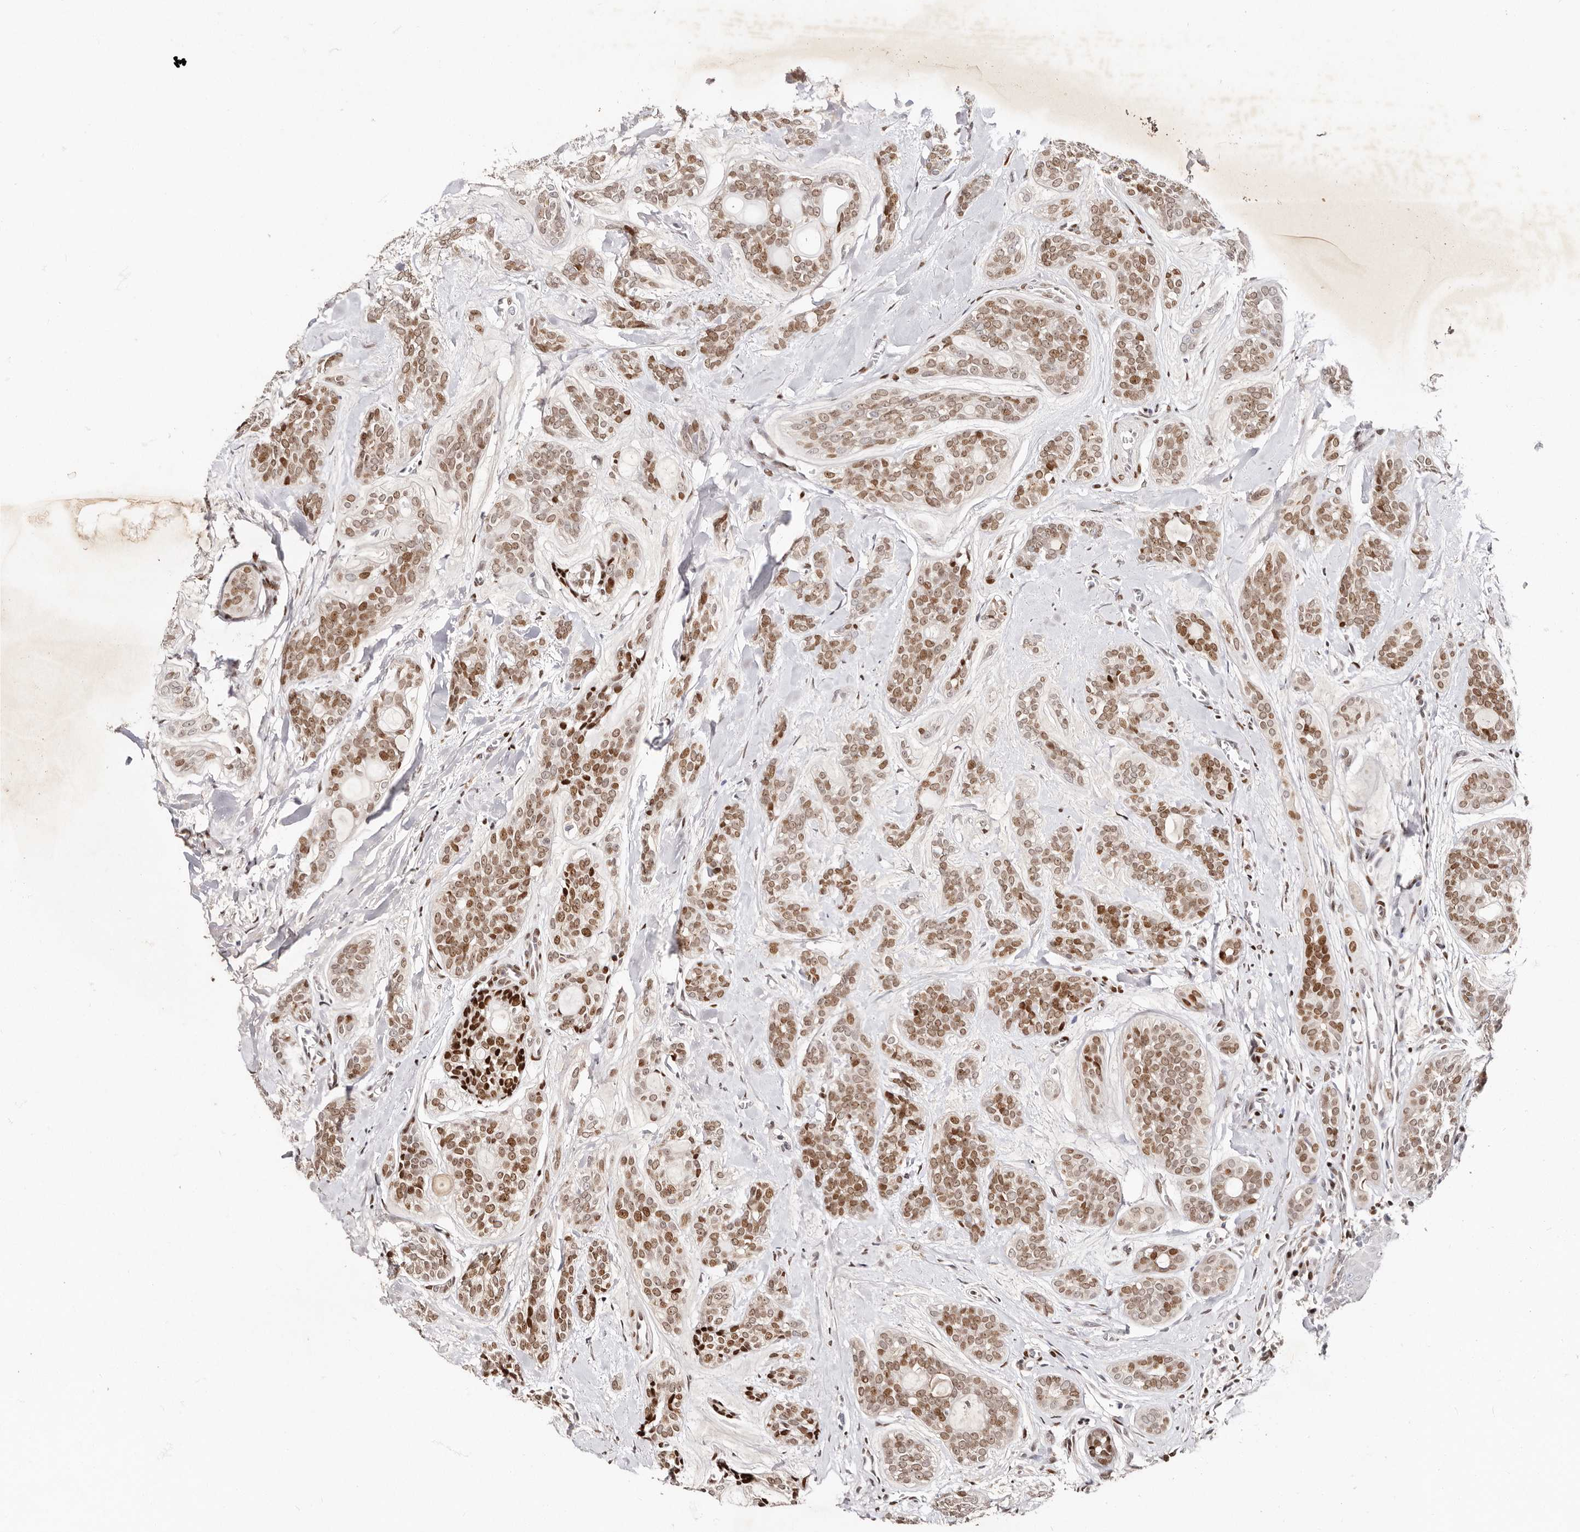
{"staining": {"intensity": "moderate", "quantity": ">75%", "location": "cytoplasmic/membranous,nuclear"}, "tissue": "head and neck cancer", "cell_type": "Tumor cells", "image_type": "cancer", "snomed": [{"axis": "morphology", "description": "Adenocarcinoma, NOS"}, {"axis": "topography", "description": "Head-Neck"}], "caption": "High-magnification brightfield microscopy of head and neck adenocarcinoma stained with DAB (3,3'-diaminobenzidine) (brown) and counterstained with hematoxylin (blue). tumor cells exhibit moderate cytoplasmic/membranous and nuclear expression is present in approximately>75% of cells.", "gene": "IQGAP3", "patient": {"sex": "male", "age": 66}}